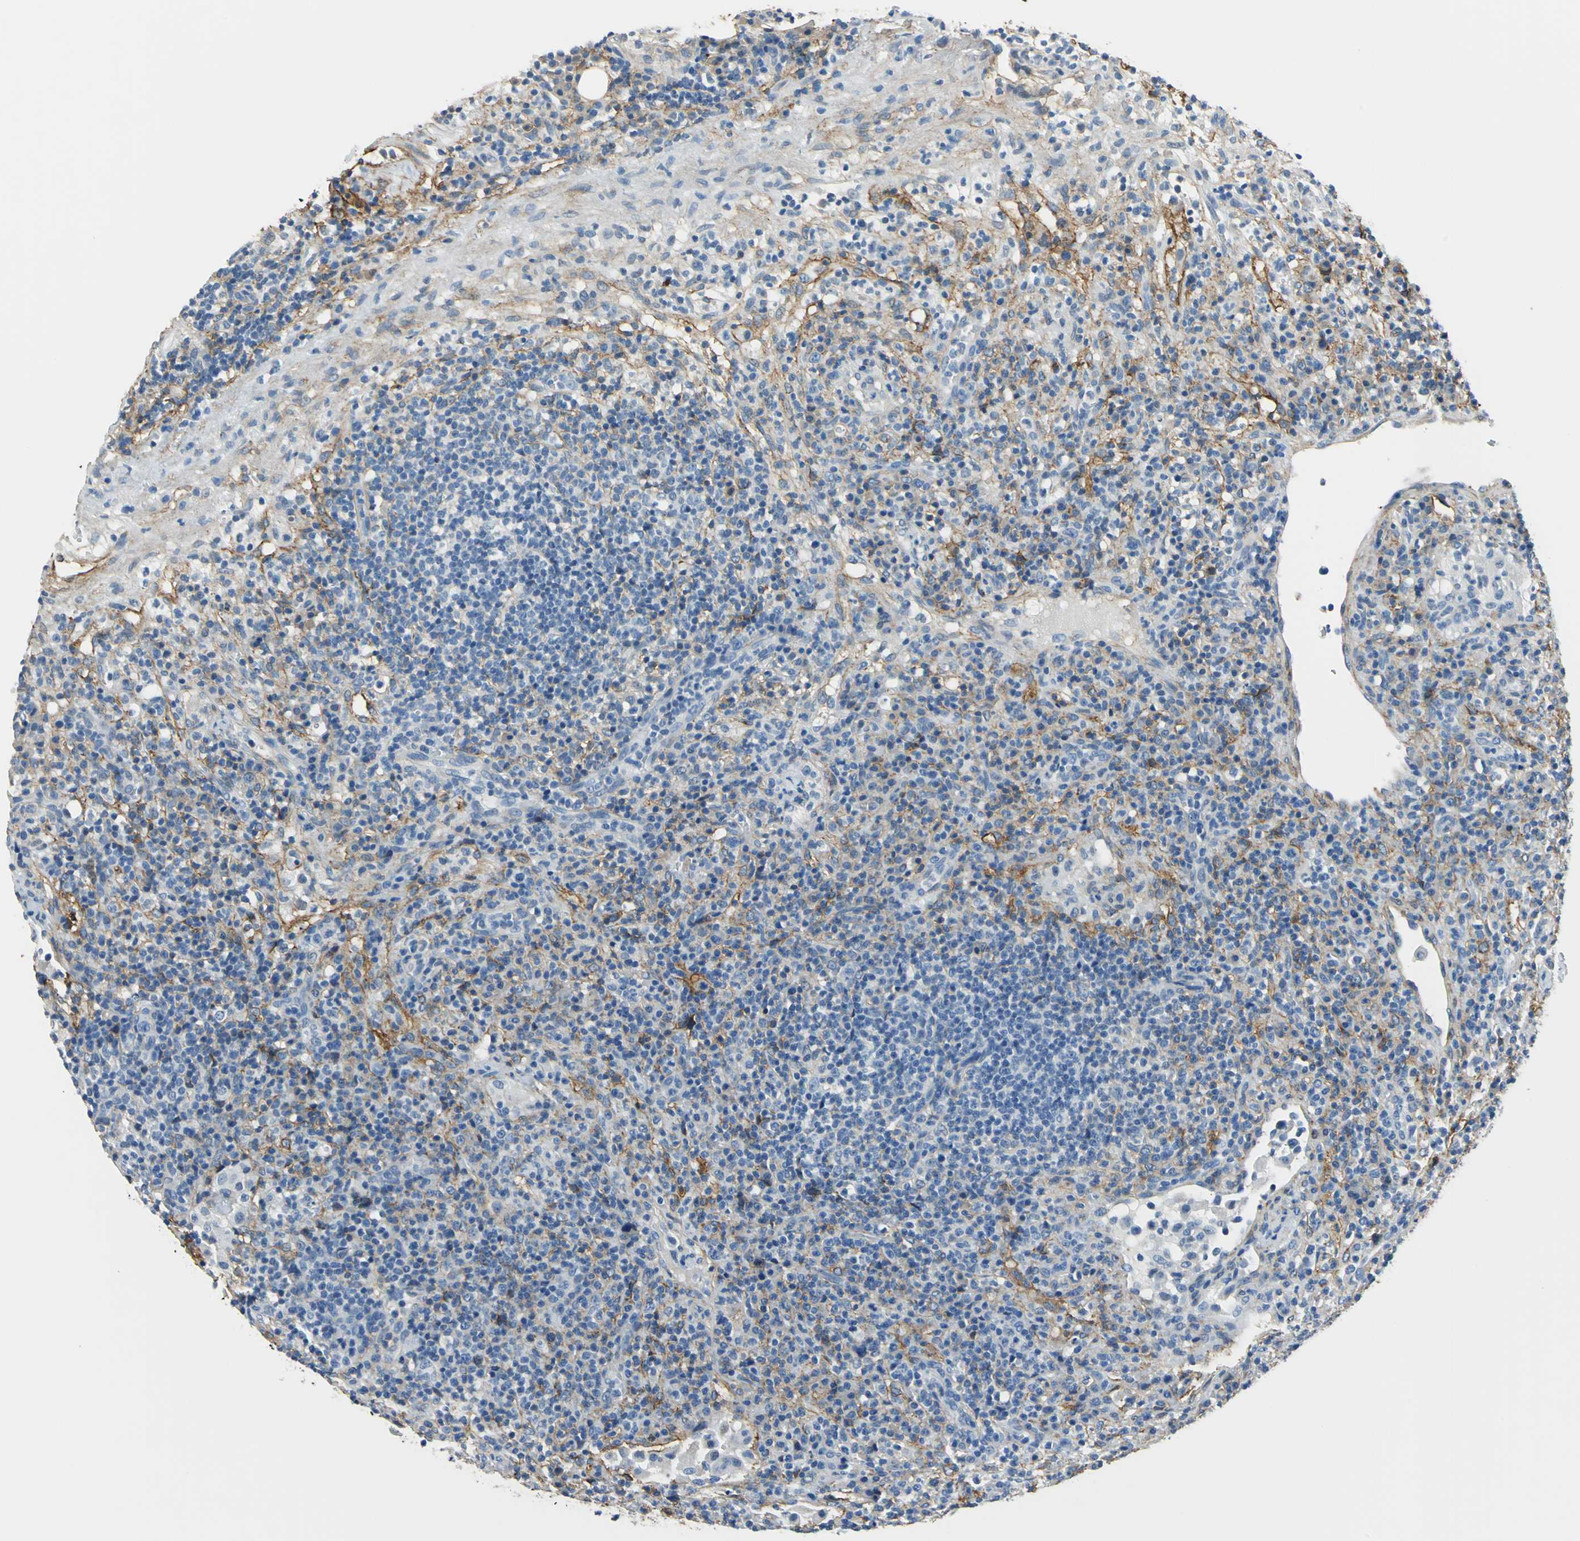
{"staining": {"intensity": "negative", "quantity": "none", "location": "none"}, "tissue": "lymphoma", "cell_type": "Tumor cells", "image_type": "cancer", "snomed": [{"axis": "morphology", "description": "Hodgkin's disease, NOS"}, {"axis": "topography", "description": "Lymph node"}], "caption": "Hodgkin's disease stained for a protein using immunohistochemistry (IHC) demonstrates no staining tumor cells.", "gene": "AKAP12", "patient": {"sex": "male", "age": 65}}